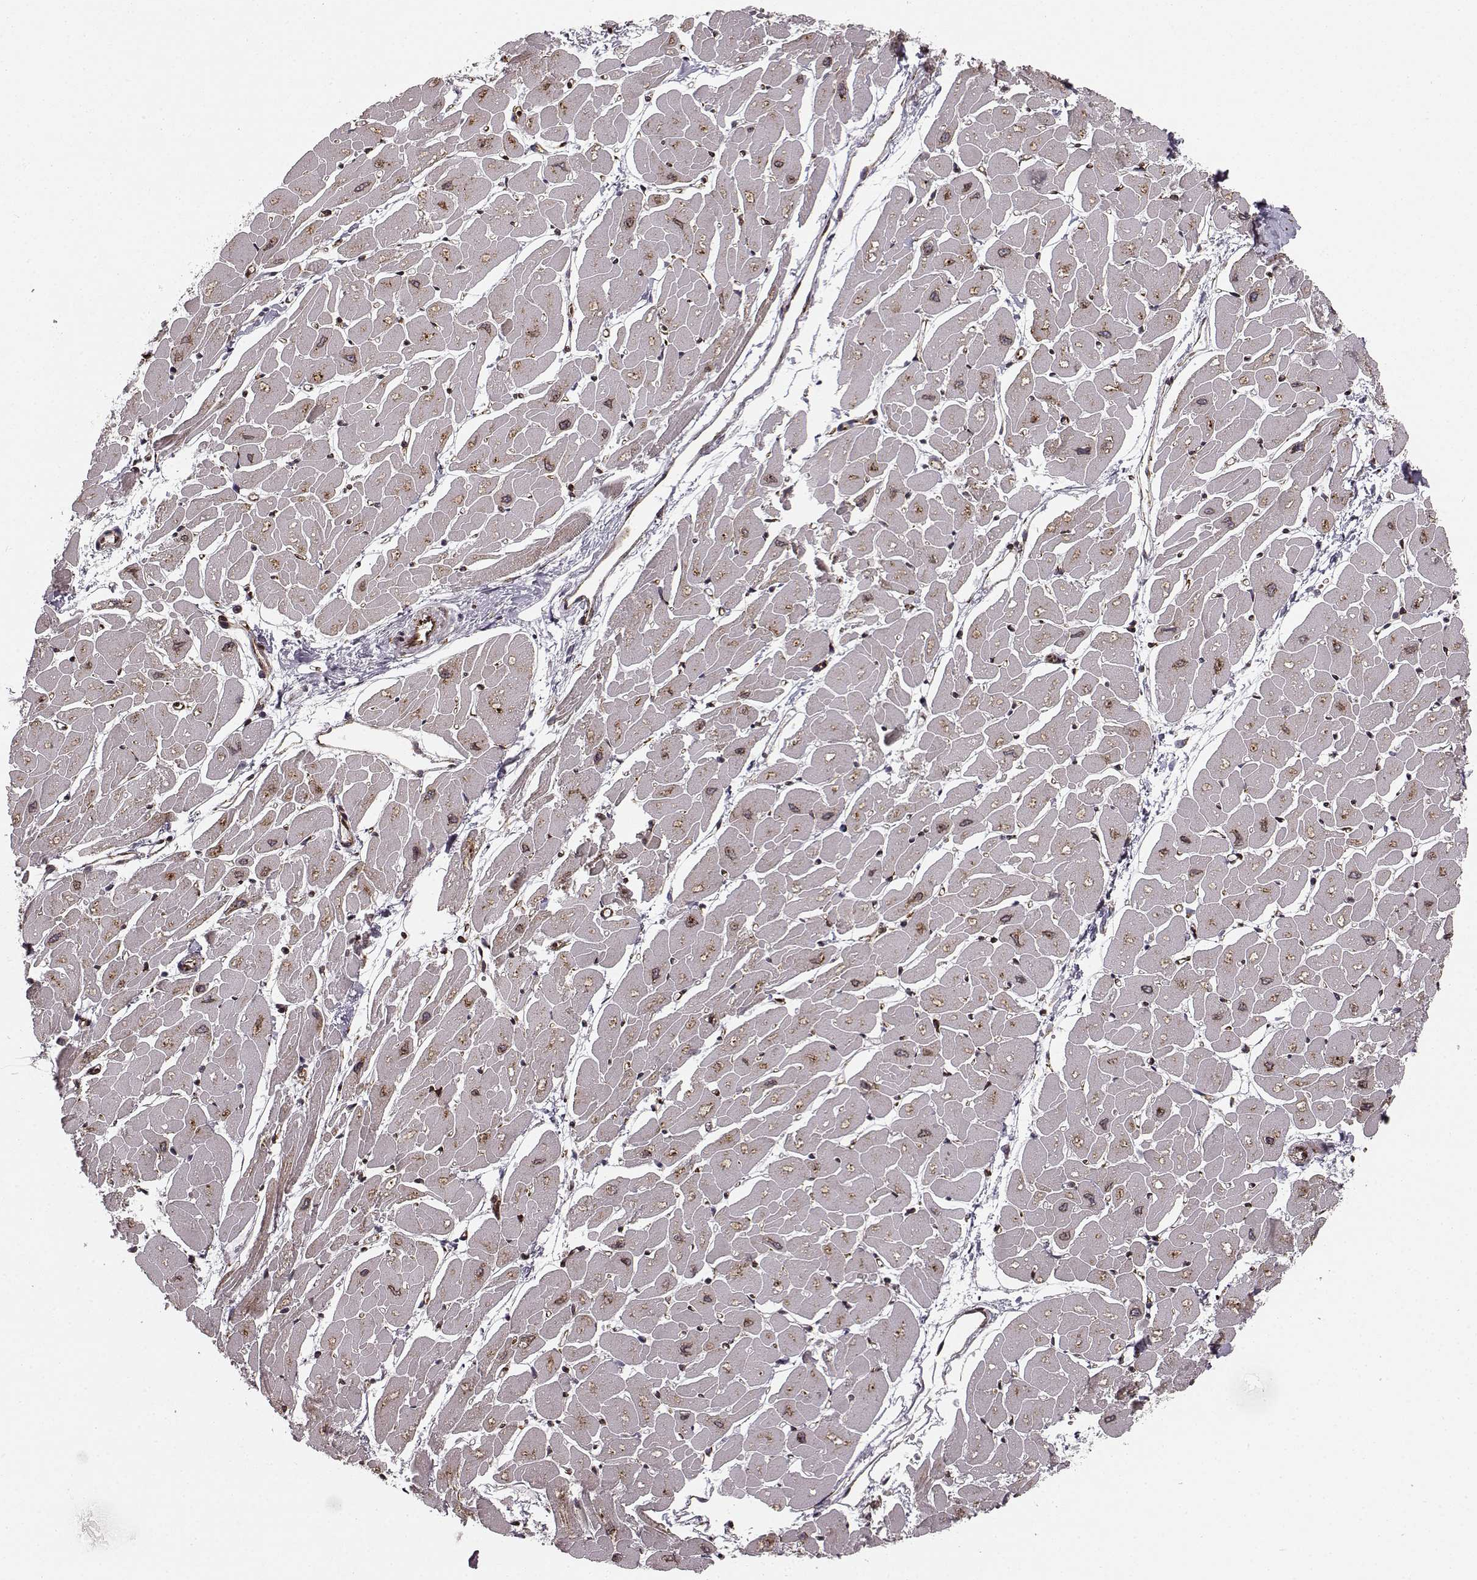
{"staining": {"intensity": "negative", "quantity": "none", "location": "none"}, "tissue": "heart muscle", "cell_type": "Cardiomyocytes", "image_type": "normal", "snomed": [{"axis": "morphology", "description": "Normal tissue, NOS"}, {"axis": "topography", "description": "Heart"}], "caption": "DAB (3,3'-diaminobenzidine) immunohistochemical staining of unremarkable human heart muscle exhibits no significant positivity in cardiomyocytes. (Stains: DAB (3,3'-diaminobenzidine) immunohistochemistry with hematoxylin counter stain, Microscopy: brightfield microscopy at high magnification).", "gene": "TMEM14A", "patient": {"sex": "male", "age": 57}}